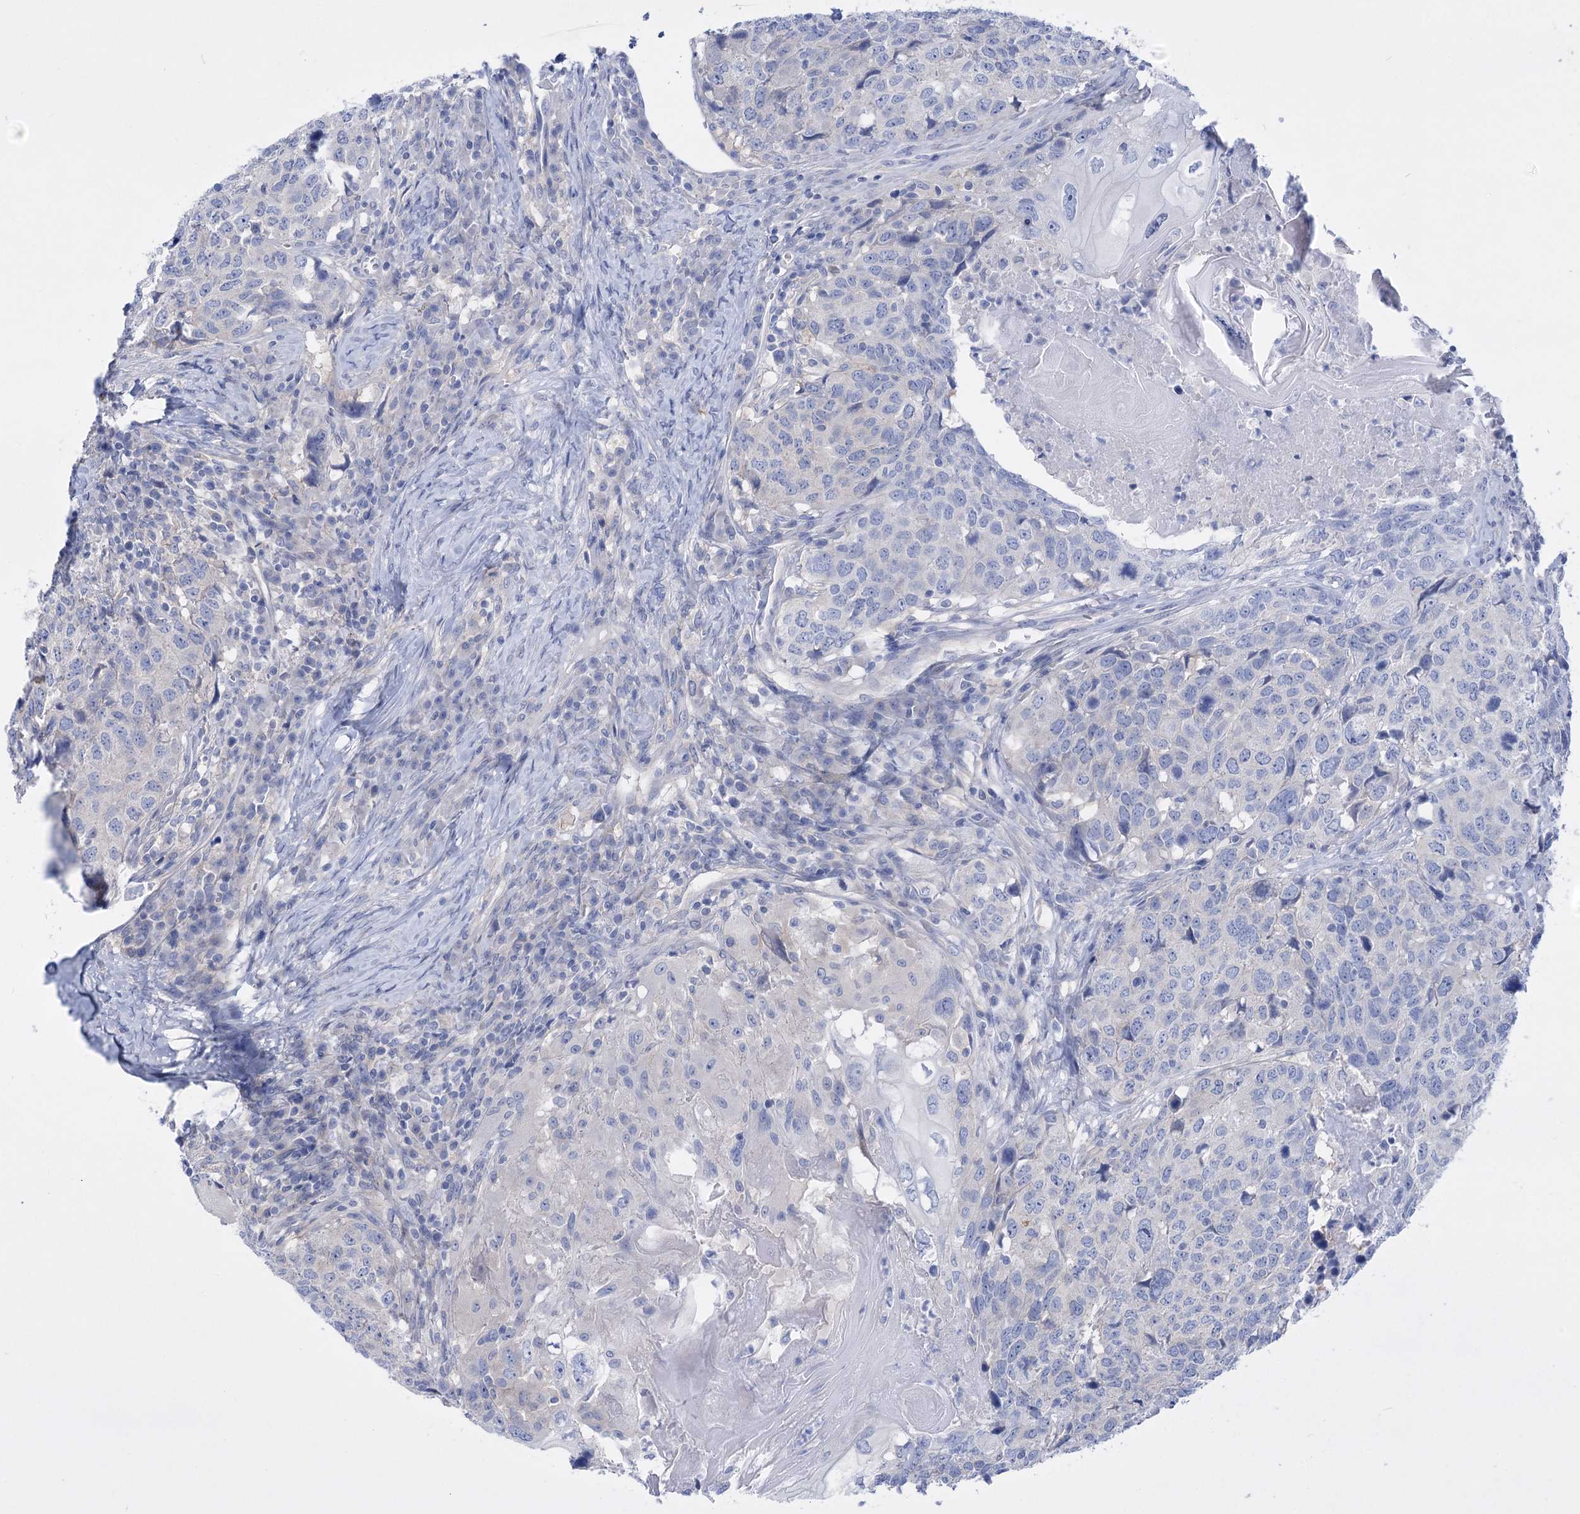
{"staining": {"intensity": "negative", "quantity": "none", "location": "none"}, "tissue": "head and neck cancer", "cell_type": "Tumor cells", "image_type": "cancer", "snomed": [{"axis": "morphology", "description": "Squamous cell carcinoma, NOS"}, {"axis": "topography", "description": "Head-Neck"}], "caption": "DAB (3,3'-diaminobenzidine) immunohistochemical staining of human head and neck squamous cell carcinoma exhibits no significant positivity in tumor cells. (DAB immunohistochemistry (IHC) visualized using brightfield microscopy, high magnification).", "gene": "LRRC34", "patient": {"sex": "male", "age": 66}}